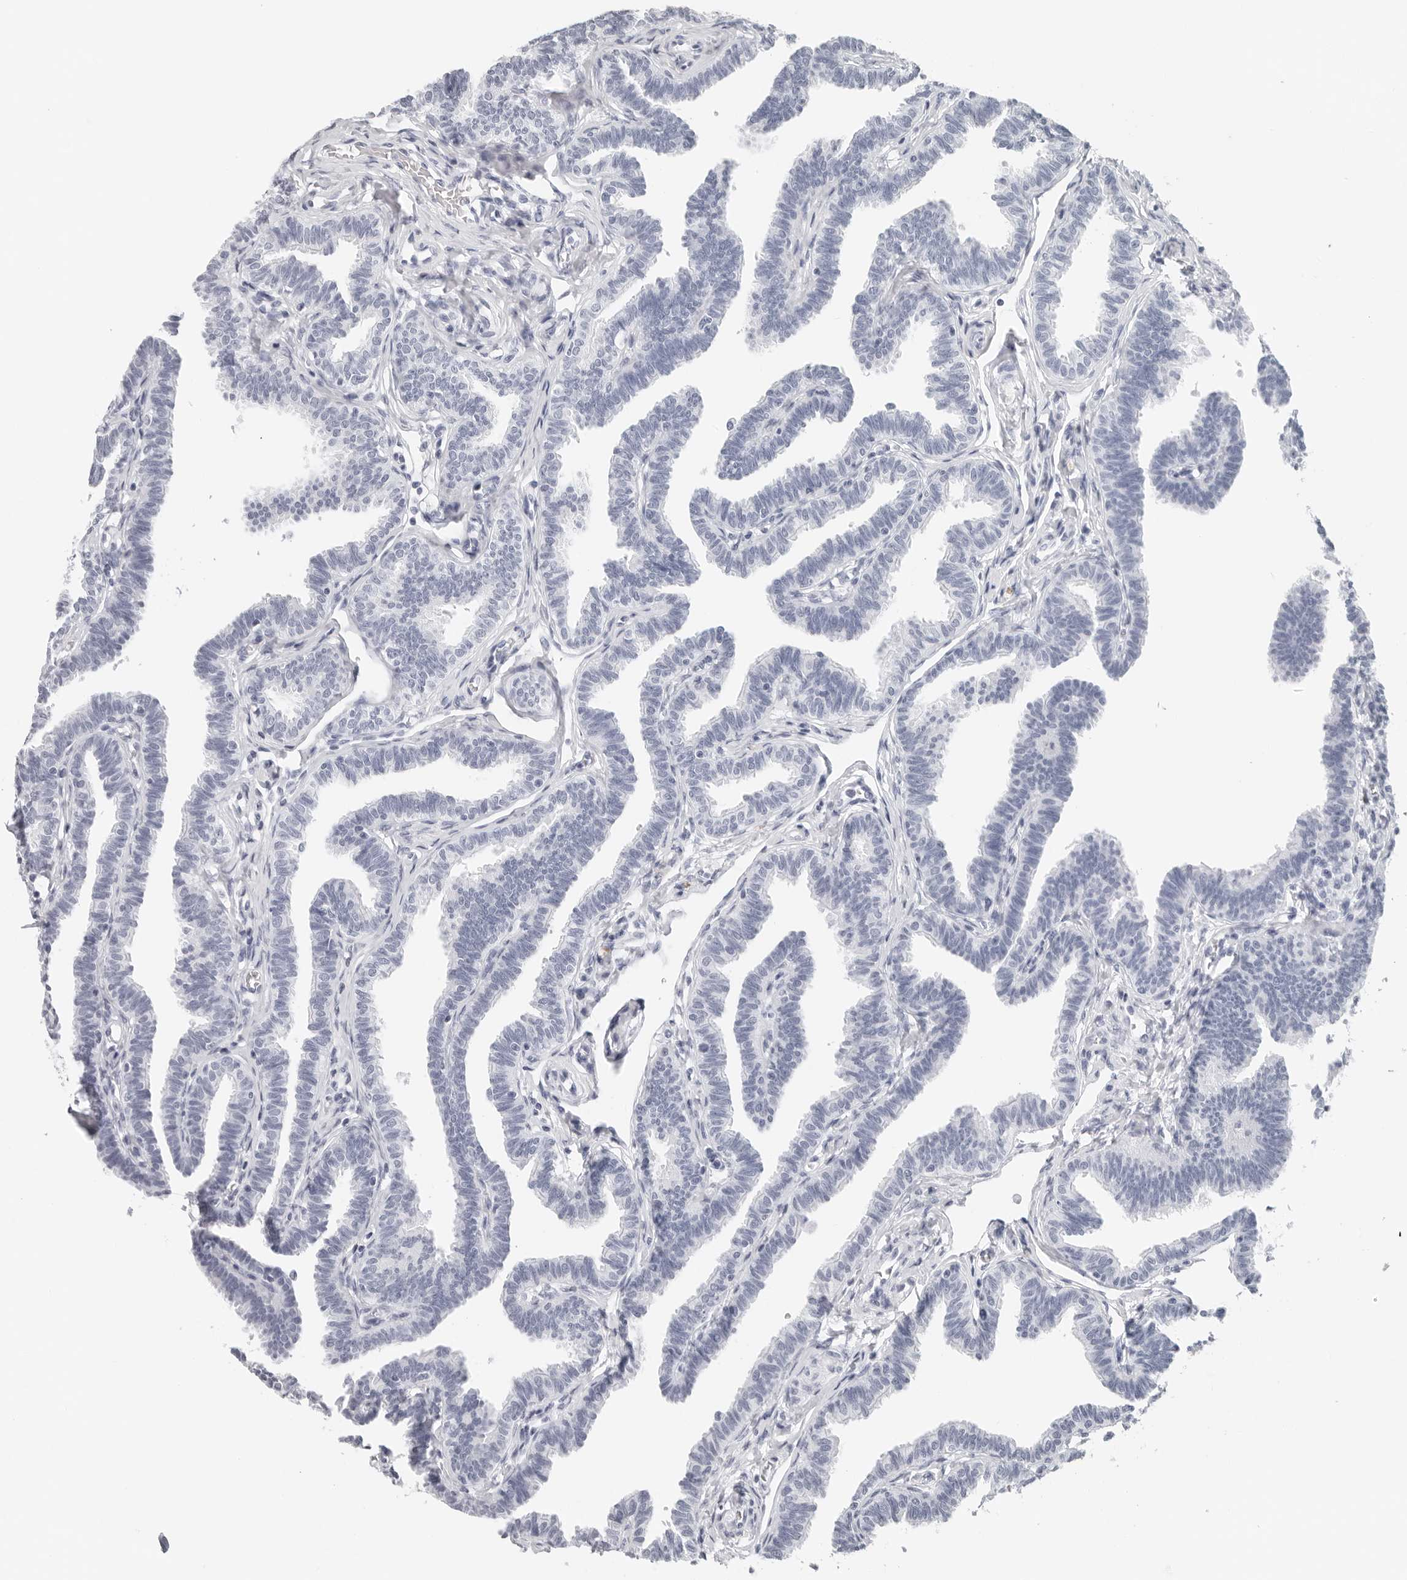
{"staining": {"intensity": "negative", "quantity": "none", "location": "none"}, "tissue": "fallopian tube", "cell_type": "Glandular cells", "image_type": "normal", "snomed": [{"axis": "morphology", "description": "Normal tissue, NOS"}, {"axis": "topography", "description": "Fallopian tube"}, {"axis": "topography", "description": "Ovary"}], "caption": "A photomicrograph of fallopian tube stained for a protein reveals no brown staining in glandular cells. (DAB (3,3'-diaminobenzidine) immunohistochemistry visualized using brightfield microscopy, high magnification).", "gene": "CST1", "patient": {"sex": "female", "age": 23}}